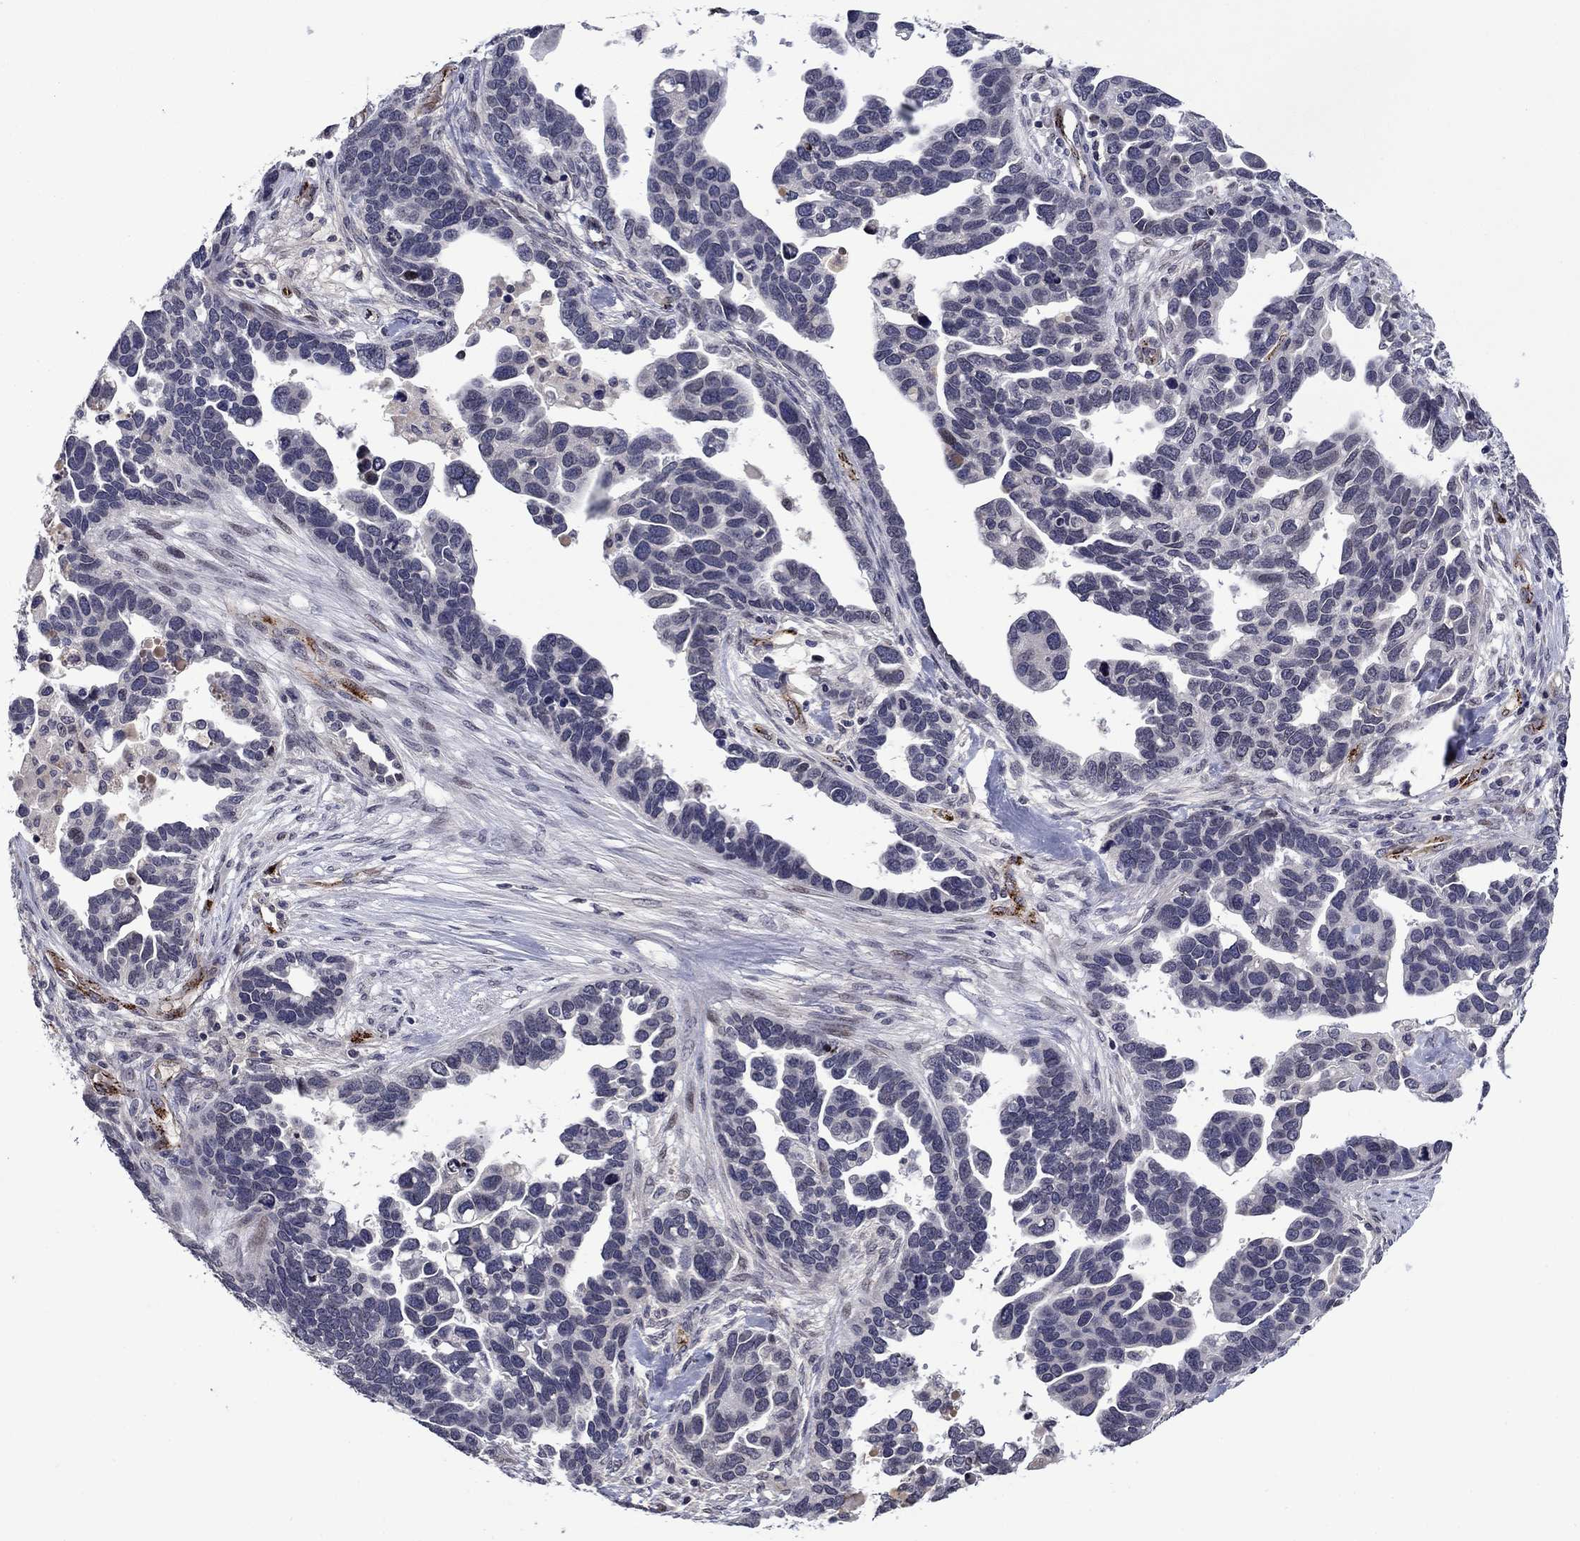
{"staining": {"intensity": "negative", "quantity": "none", "location": "none"}, "tissue": "ovarian cancer", "cell_type": "Tumor cells", "image_type": "cancer", "snomed": [{"axis": "morphology", "description": "Cystadenocarcinoma, serous, NOS"}, {"axis": "topography", "description": "Ovary"}], "caption": "Immunohistochemical staining of human ovarian cancer displays no significant positivity in tumor cells.", "gene": "SLITRK1", "patient": {"sex": "female", "age": 54}}